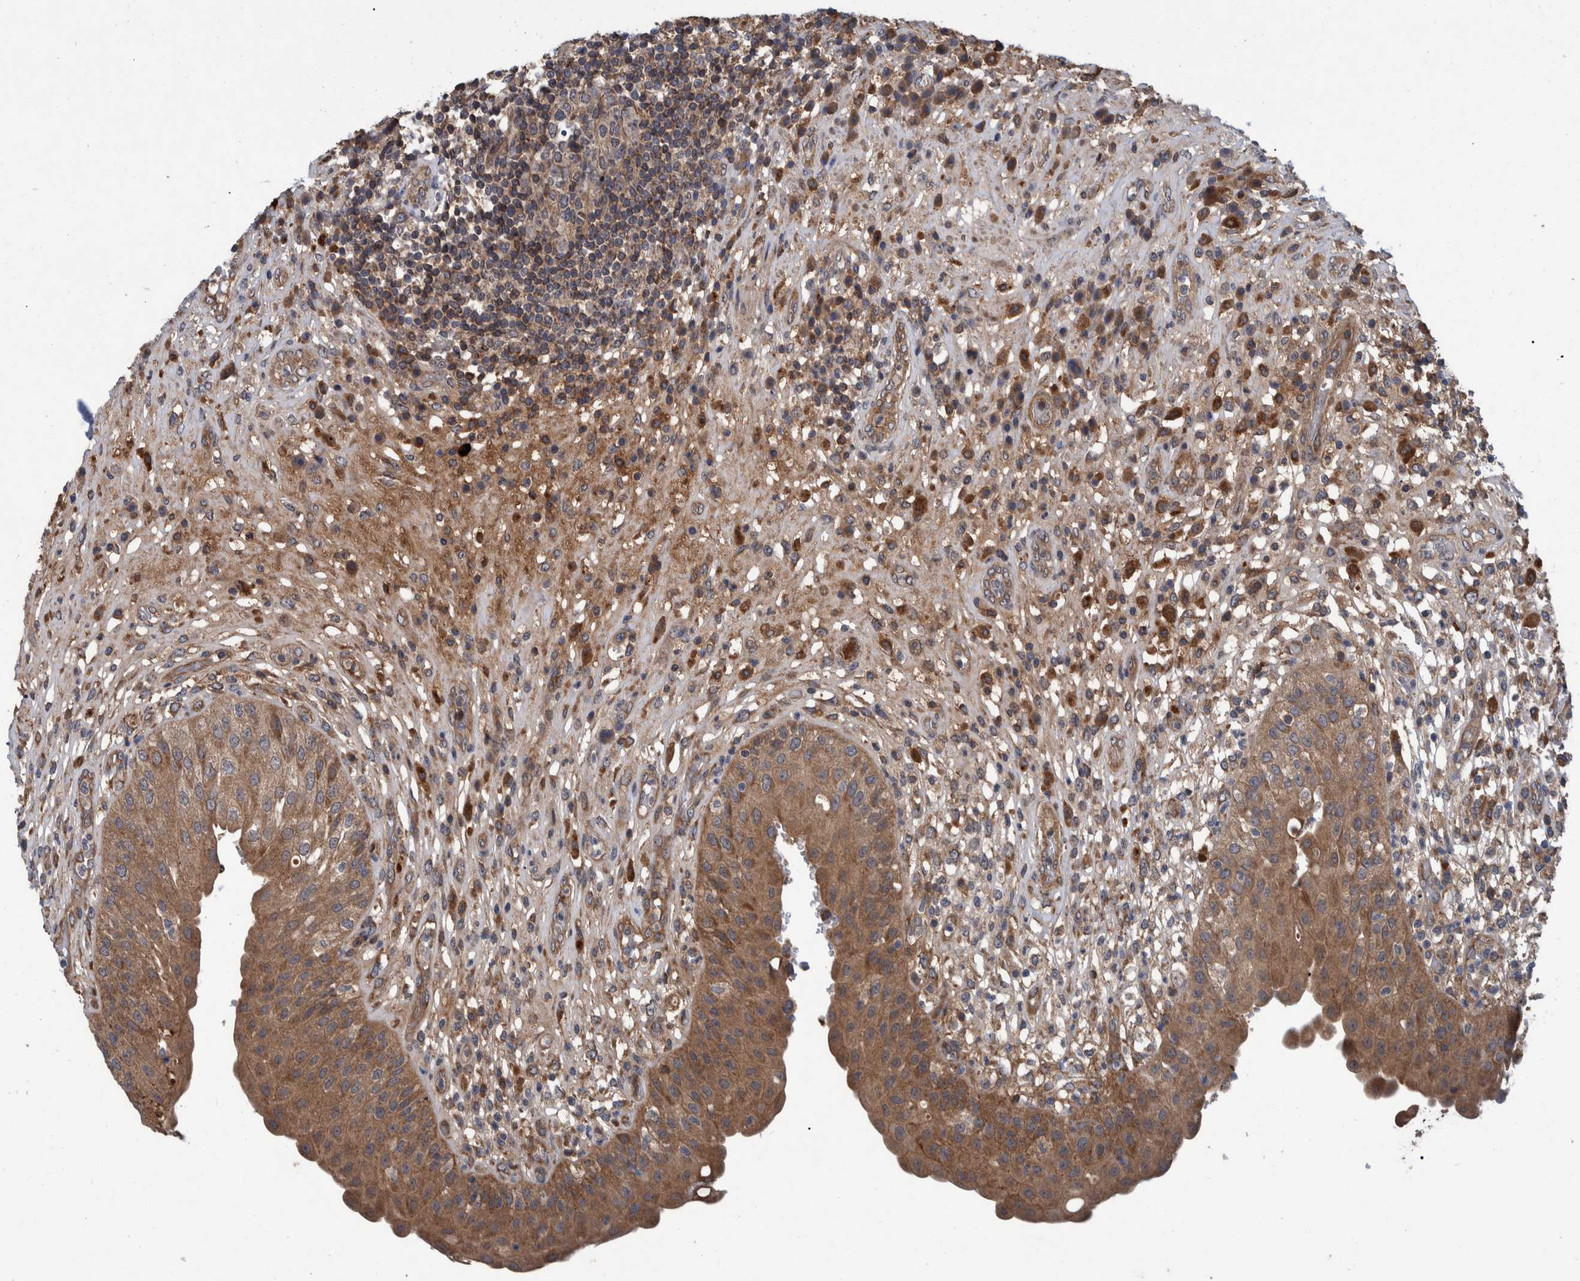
{"staining": {"intensity": "moderate", "quantity": ">75%", "location": "cytoplasmic/membranous"}, "tissue": "urinary bladder", "cell_type": "Urothelial cells", "image_type": "normal", "snomed": [{"axis": "morphology", "description": "Normal tissue, NOS"}, {"axis": "topography", "description": "Urinary bladder"}], "caption": "Immunohistochemical staining of unremarkable urinary bladder shows medium levels of moderate cytoplasmic/membranous expression in approximately >75% of urothelial cells.", "gene": "ITIH3", "patient": {"sex": "female", "age": 62}}